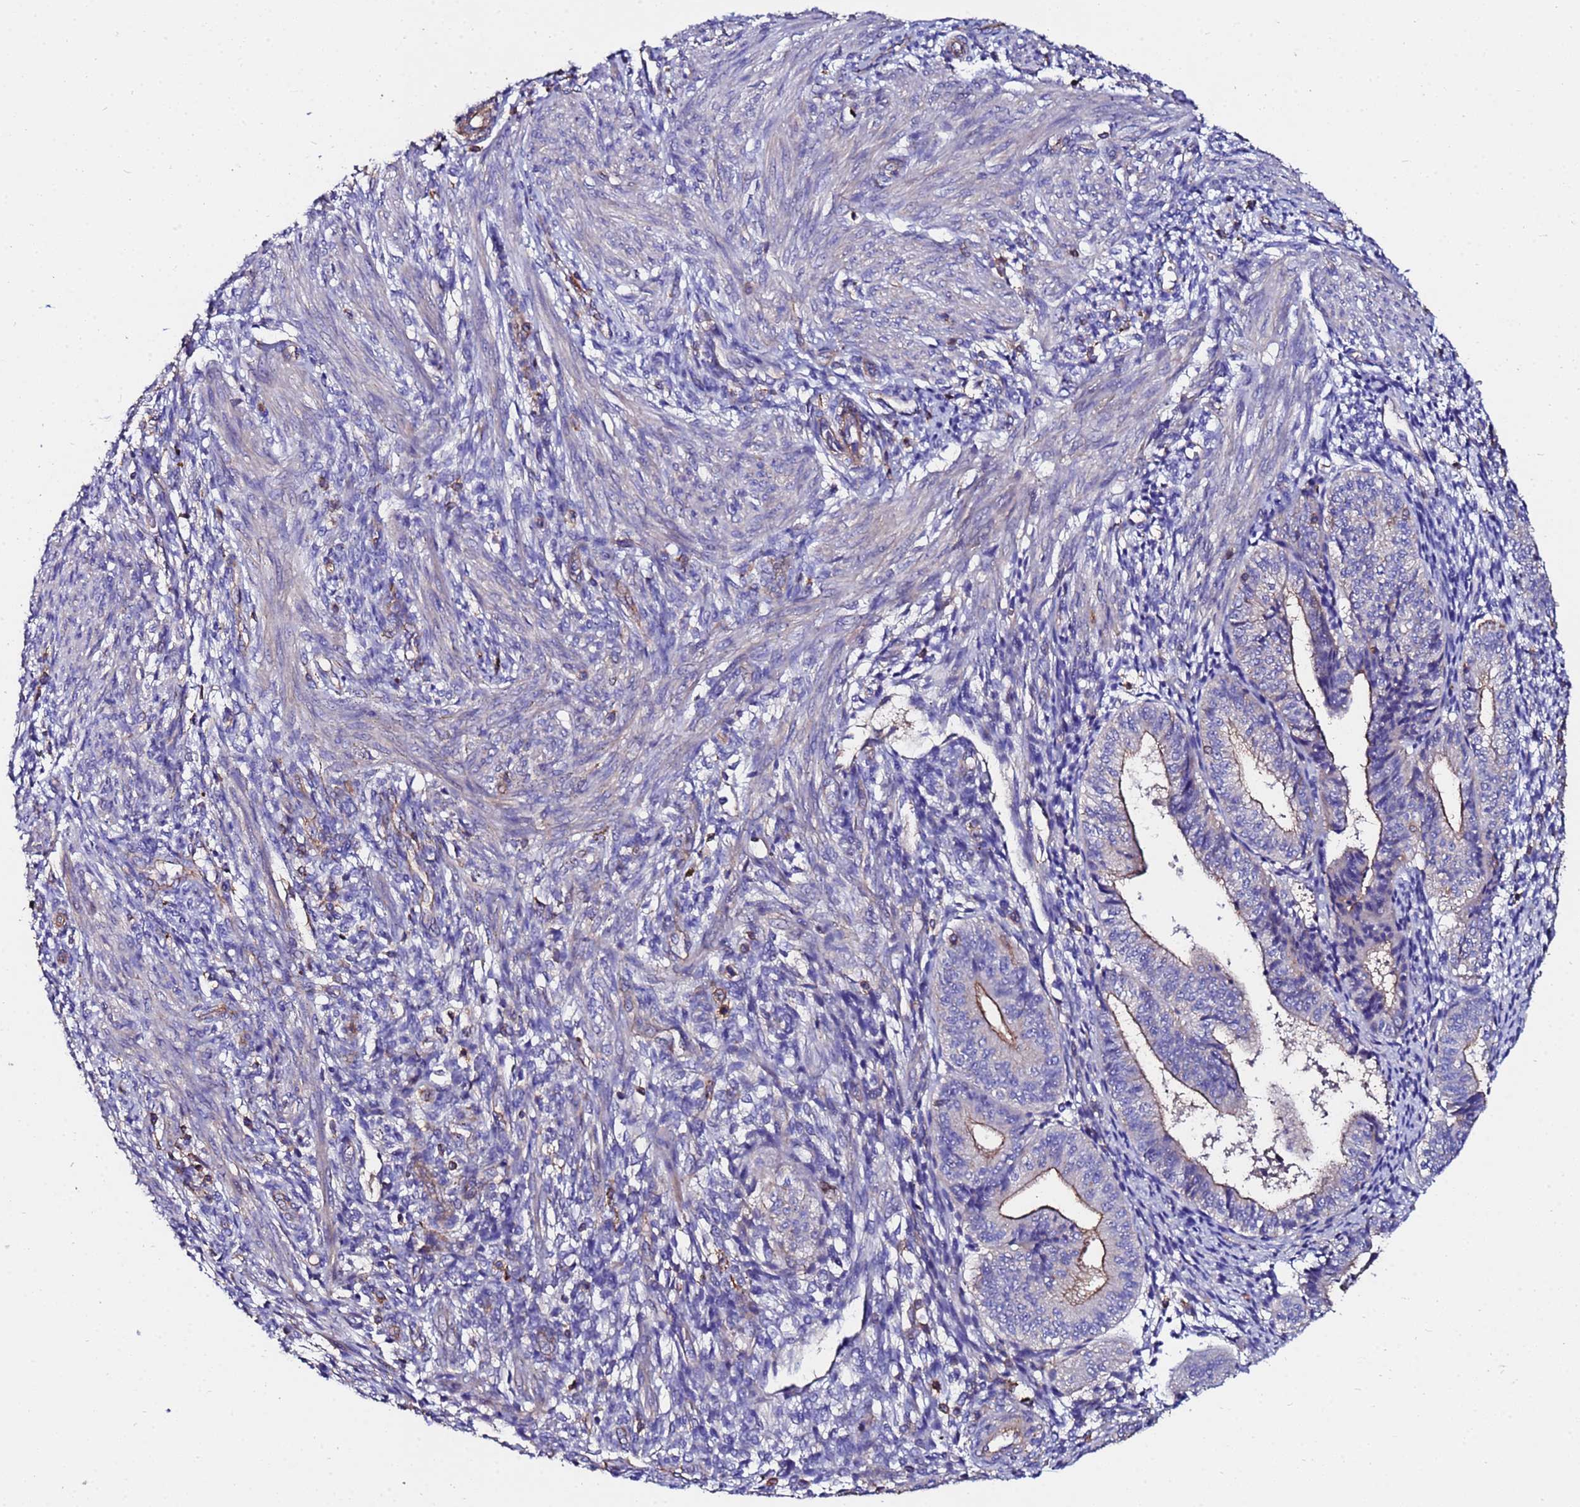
{"staining": {"intensity": "negative", "quantity": "none", "location": "none"}, "tissue": "endometrium", "cell_type": "Cells in endometrial stroma", "image_type": "normal", "snomed": [{"axis": "morphology", "description": "Normal tissue, NOS"}, {"axis": "topography", "description": "Endometrium"}], "caption": "The image exhibits no significant staining in cells in endometrial stroma of endometrium.", "gene": "POTEE", "patient": {"sex": "female", "age": 34}}